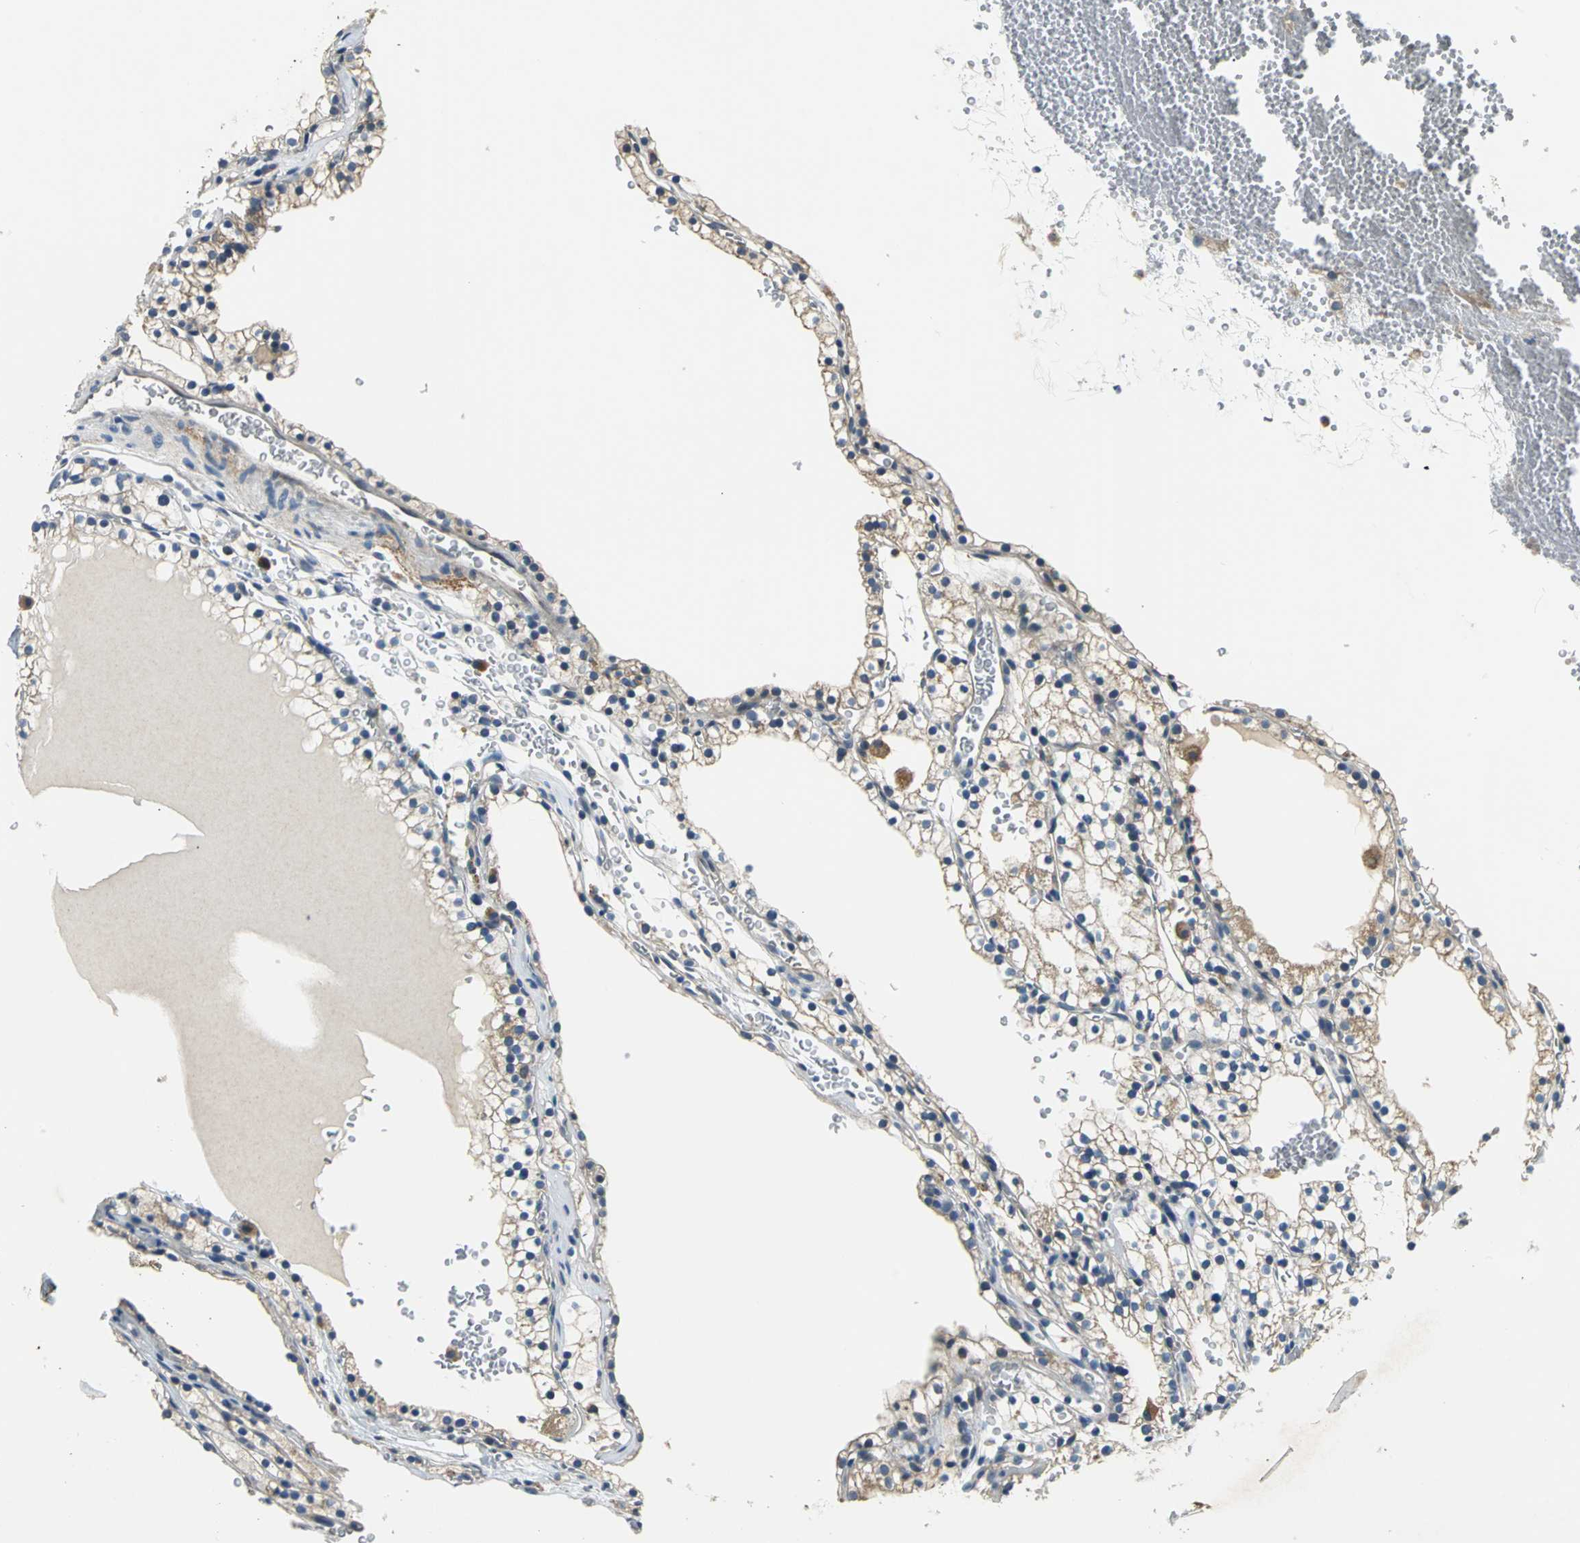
{"staining": {"intensity": "weak", "quantity": "25%-75%", "location": "cytoplasmic/membranous"}, "tissue": "renal cancer", "cell_type": "Tumor cells", "image_type": "cancer", "snomed": [{"axis": "morphology", "description": "Adenocarcinoma, NOS"}, {"axis": "topography", "description": "Kidney"}], "caption": "Renal cancer (adenocarcinoma) tissue reveals weak cytoplasmic/membranous positivity in about 25%-75% of tumor cells", "gene": "SLC16A7", "patient": {"sex": "female", "age": 41}}